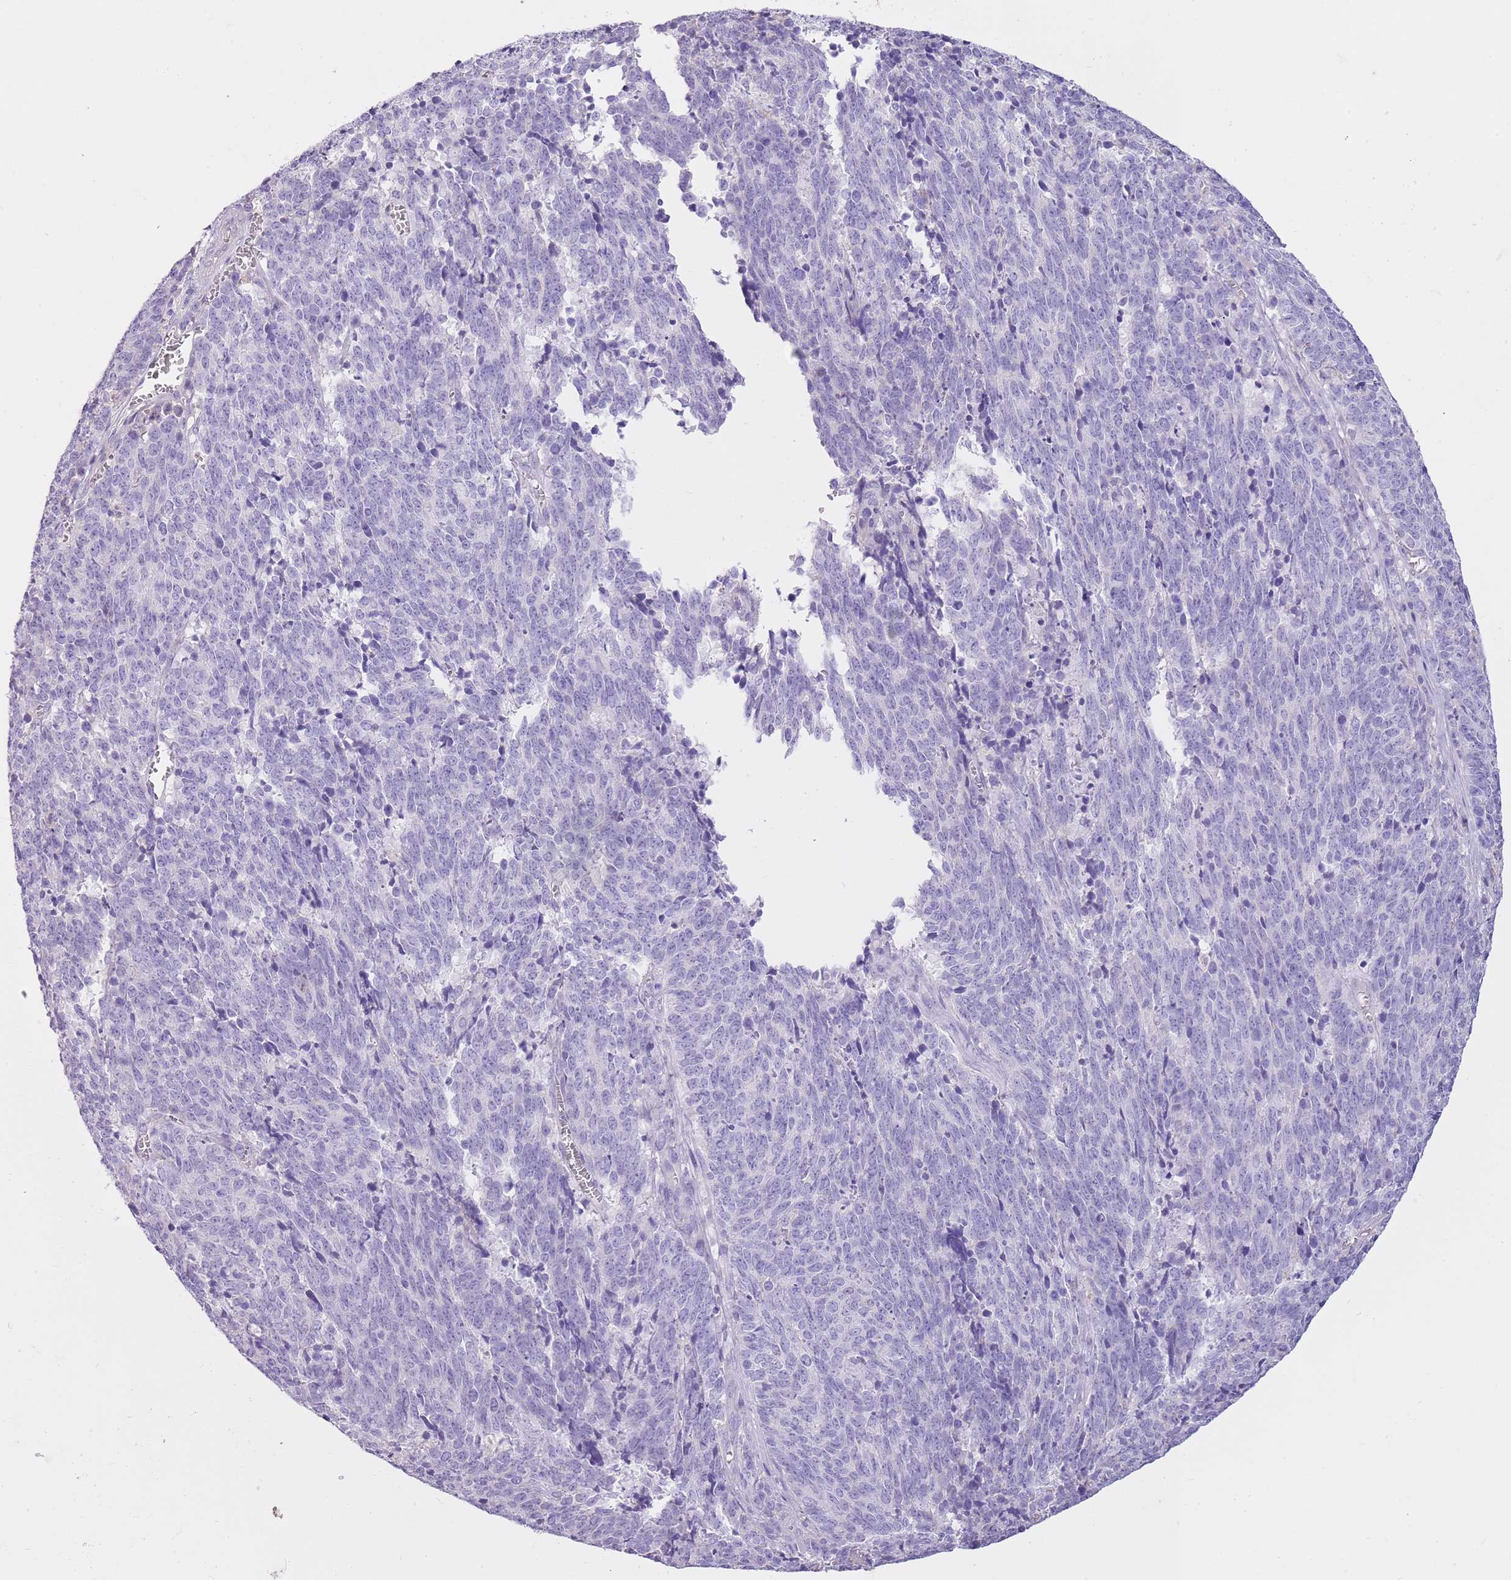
{"staining": {"intensity": "negative", "quantity": "none", "location": "none"}, "tissue": "cervical cancer", "cell_type": "Tumor cells", "image_type": "cancer", "snomed": [{"axis": "morphology", "description": "Squamous cell carcinoma, NOS"}, {"axis": "topography", "description": "Cervix"}], "caption": "An IHC photomicrograph of squamous cell carcinoma (cervical) is shown. There is no staining in tumor cells of squamous cell carcinoma (cervical).", "gene": "CNPPD1", "patient": {"sex": "female", "age": 29}}